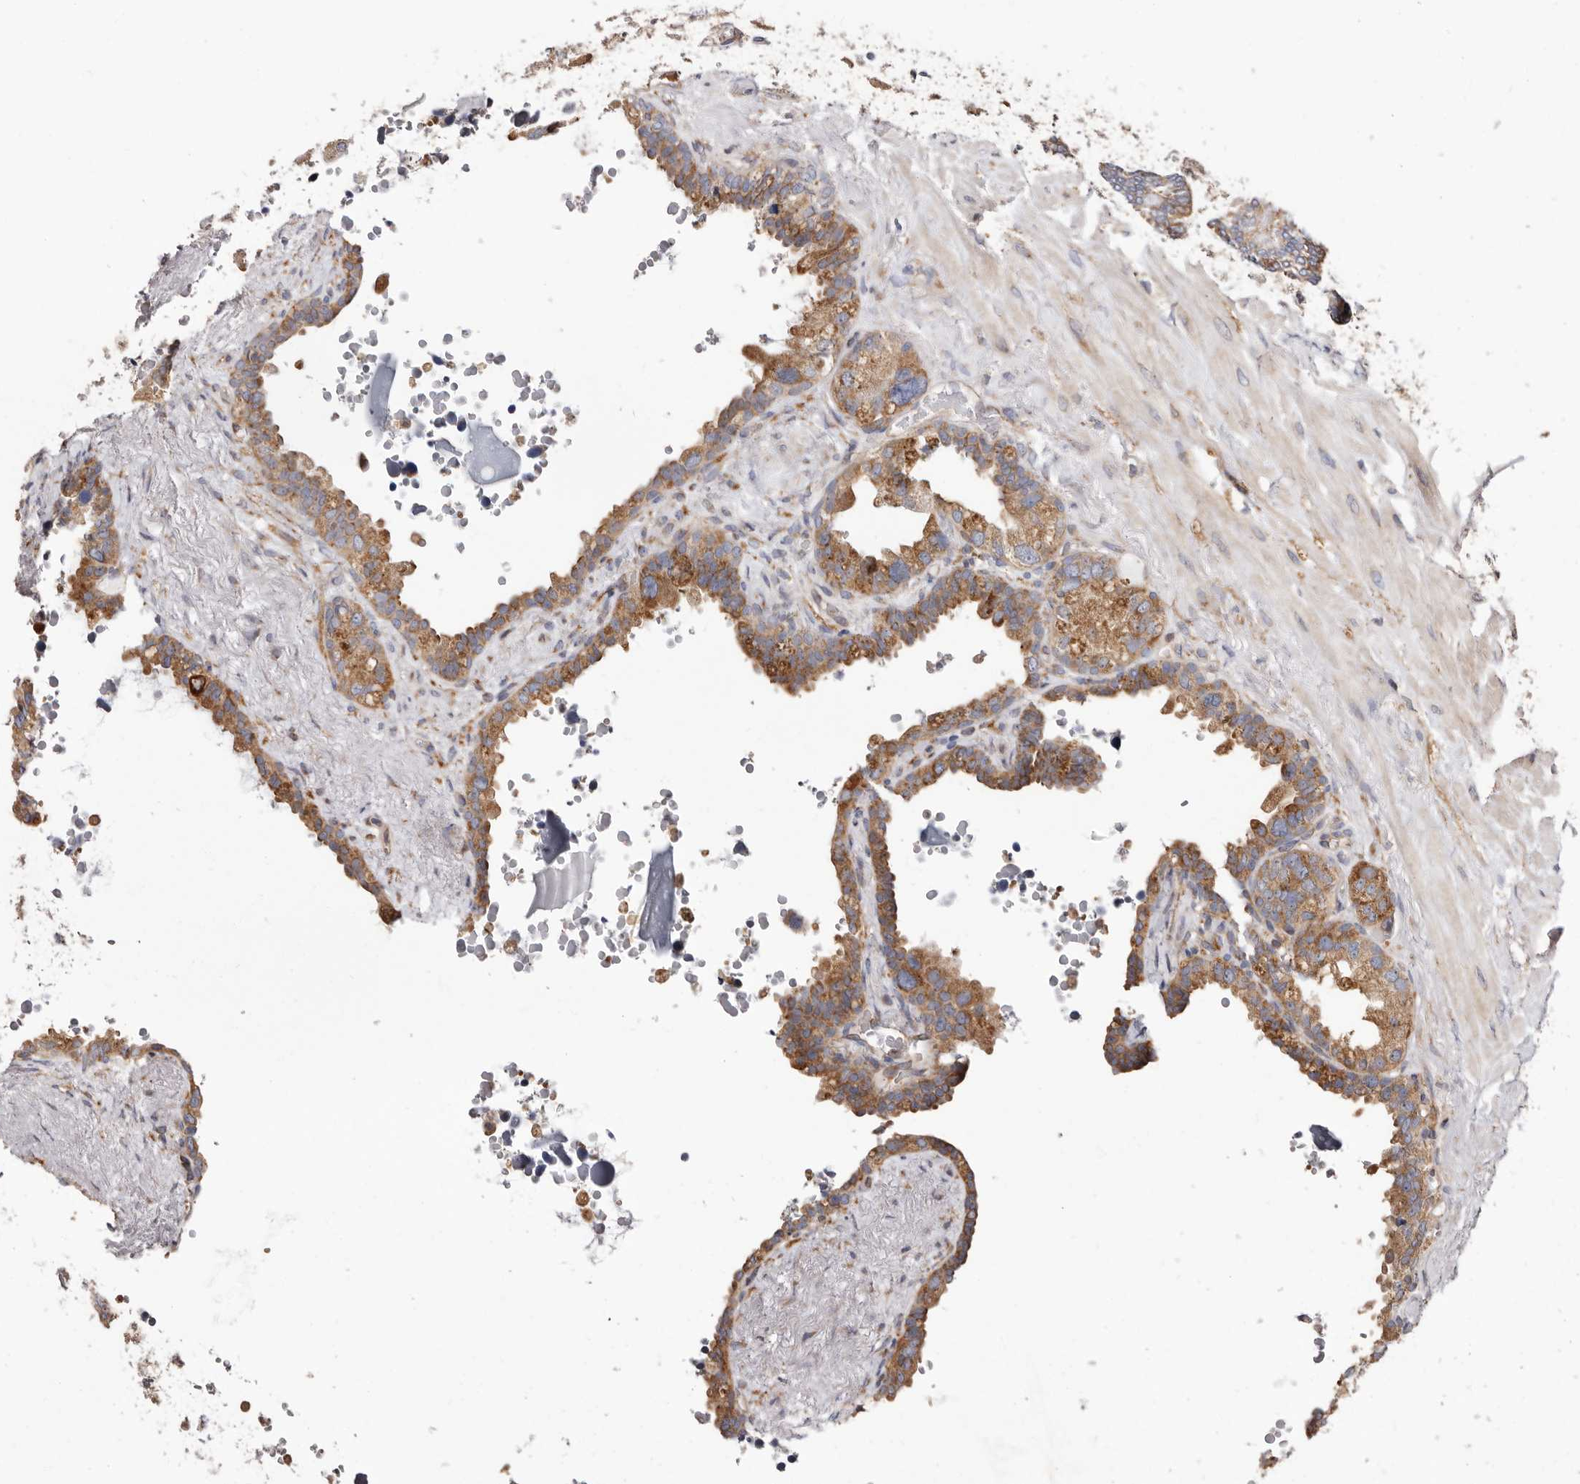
{"staining": {"intensity": "moderate", "quantity": ">75%", "location": "cytoplasmic/membranous"}, "tissue": "seminal vesicle", "cell_type": "Glandular cells", "image_type": "normal", "snomed": [{"axis": "morphology", "description": "Normal tissue, NOS"}, {"axis": "topography", "description": "Seminal veicle"}], "caption": "Immunohistochemistry (IHC) of normal human seminal vesicle exhibits medium levels of moderate cytoplasmic/membranous expression in approximately >75% of glandular cells.", "gene": "COQ8B", "patient": {"sex": "male", "age": 80}}